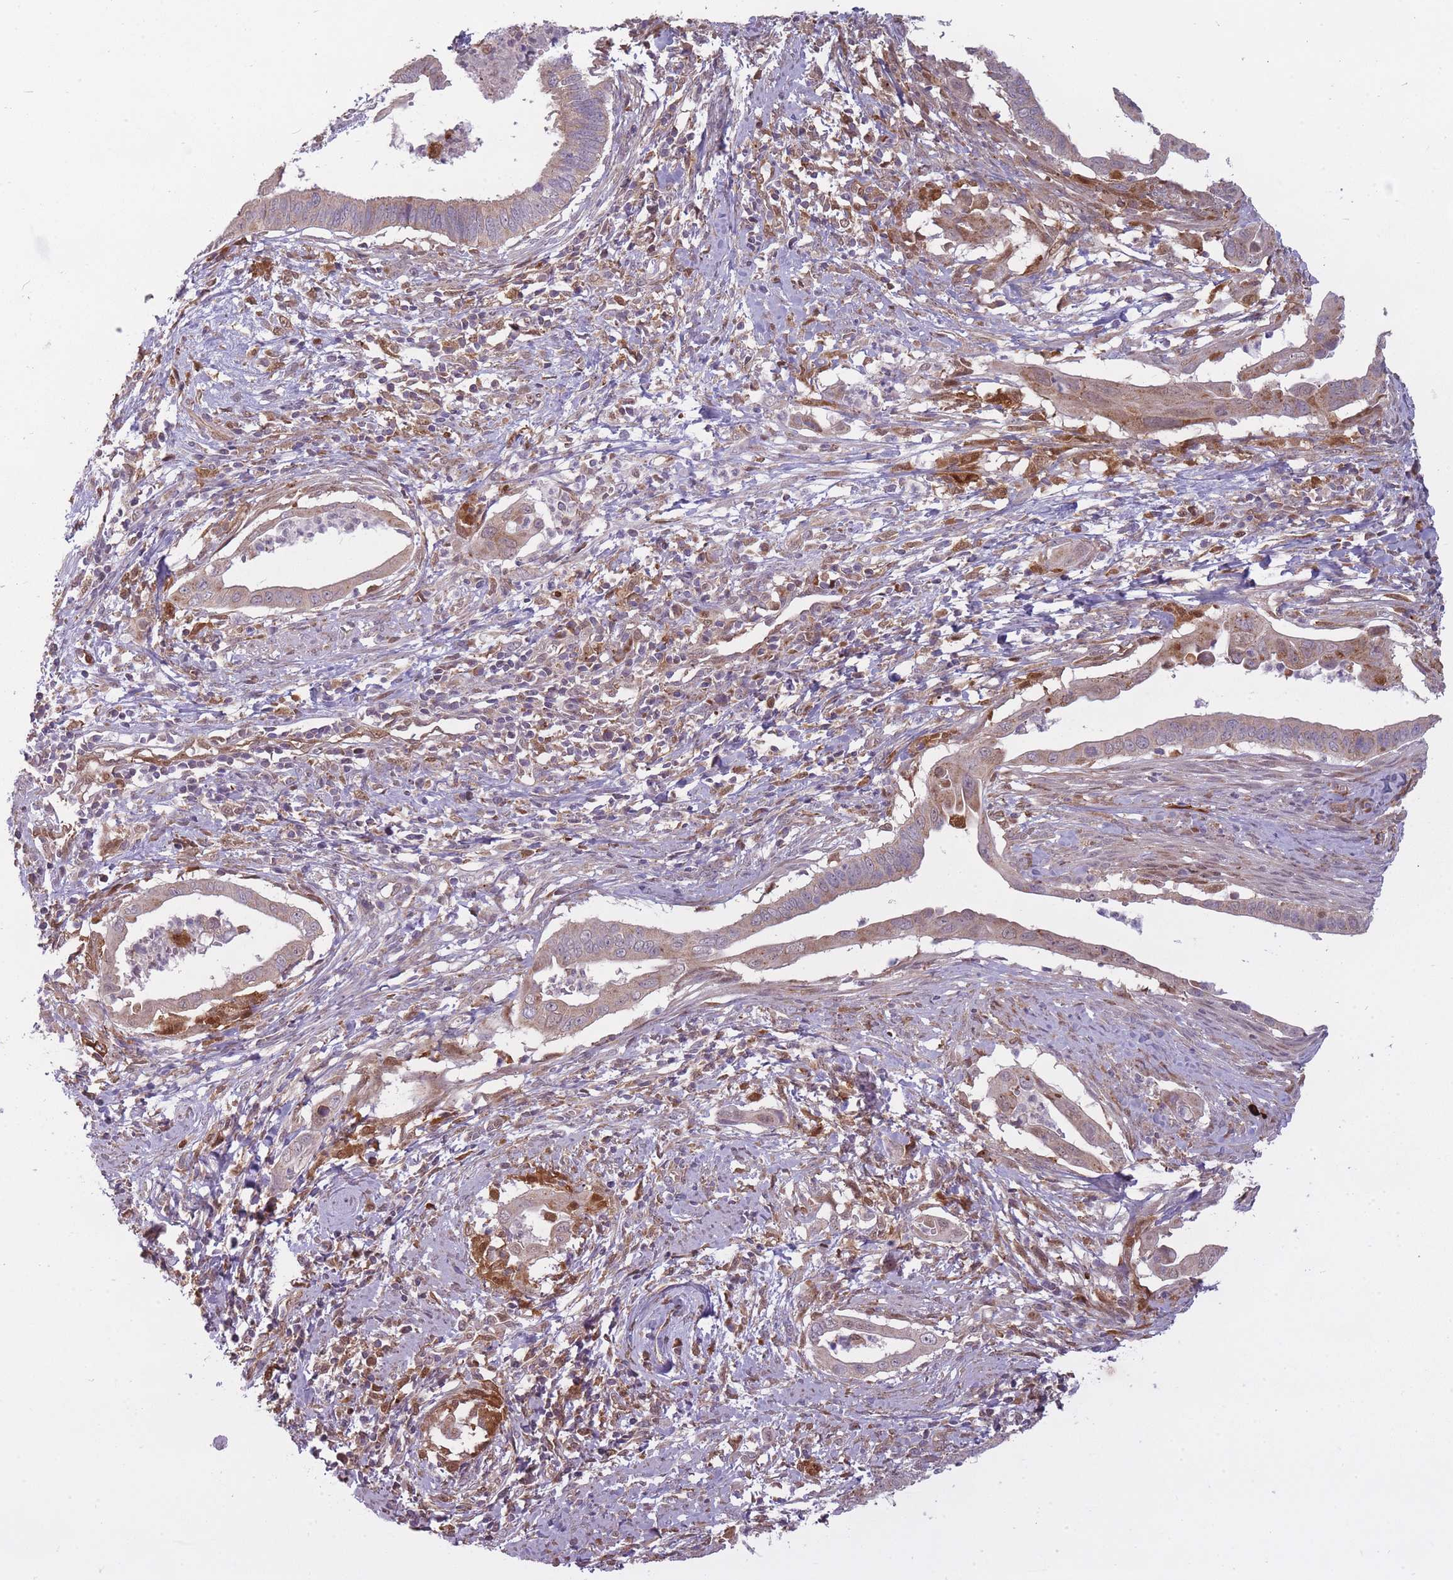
{"staining": {"intensity": "weak", "quantity": "25%-75%", "location": "cytoplasmic/membranous"}, "tissue": "cervical cancer", "cell_type": "Tumor cells", "image_type": "cancer", "snomed": [{"axis": "morphology", "description": "Adenocarcinoma, NOS"}, {"axis": "topography", "description": "Cervix"}], "caption": "Tumor cells demonstrate low levels of weak cytoplasmic/membranous positivity in about 25%-75% of cells in cervical cancer.", "gene": "LGALS9", "patient": {"sex": "female", "age": 42}}